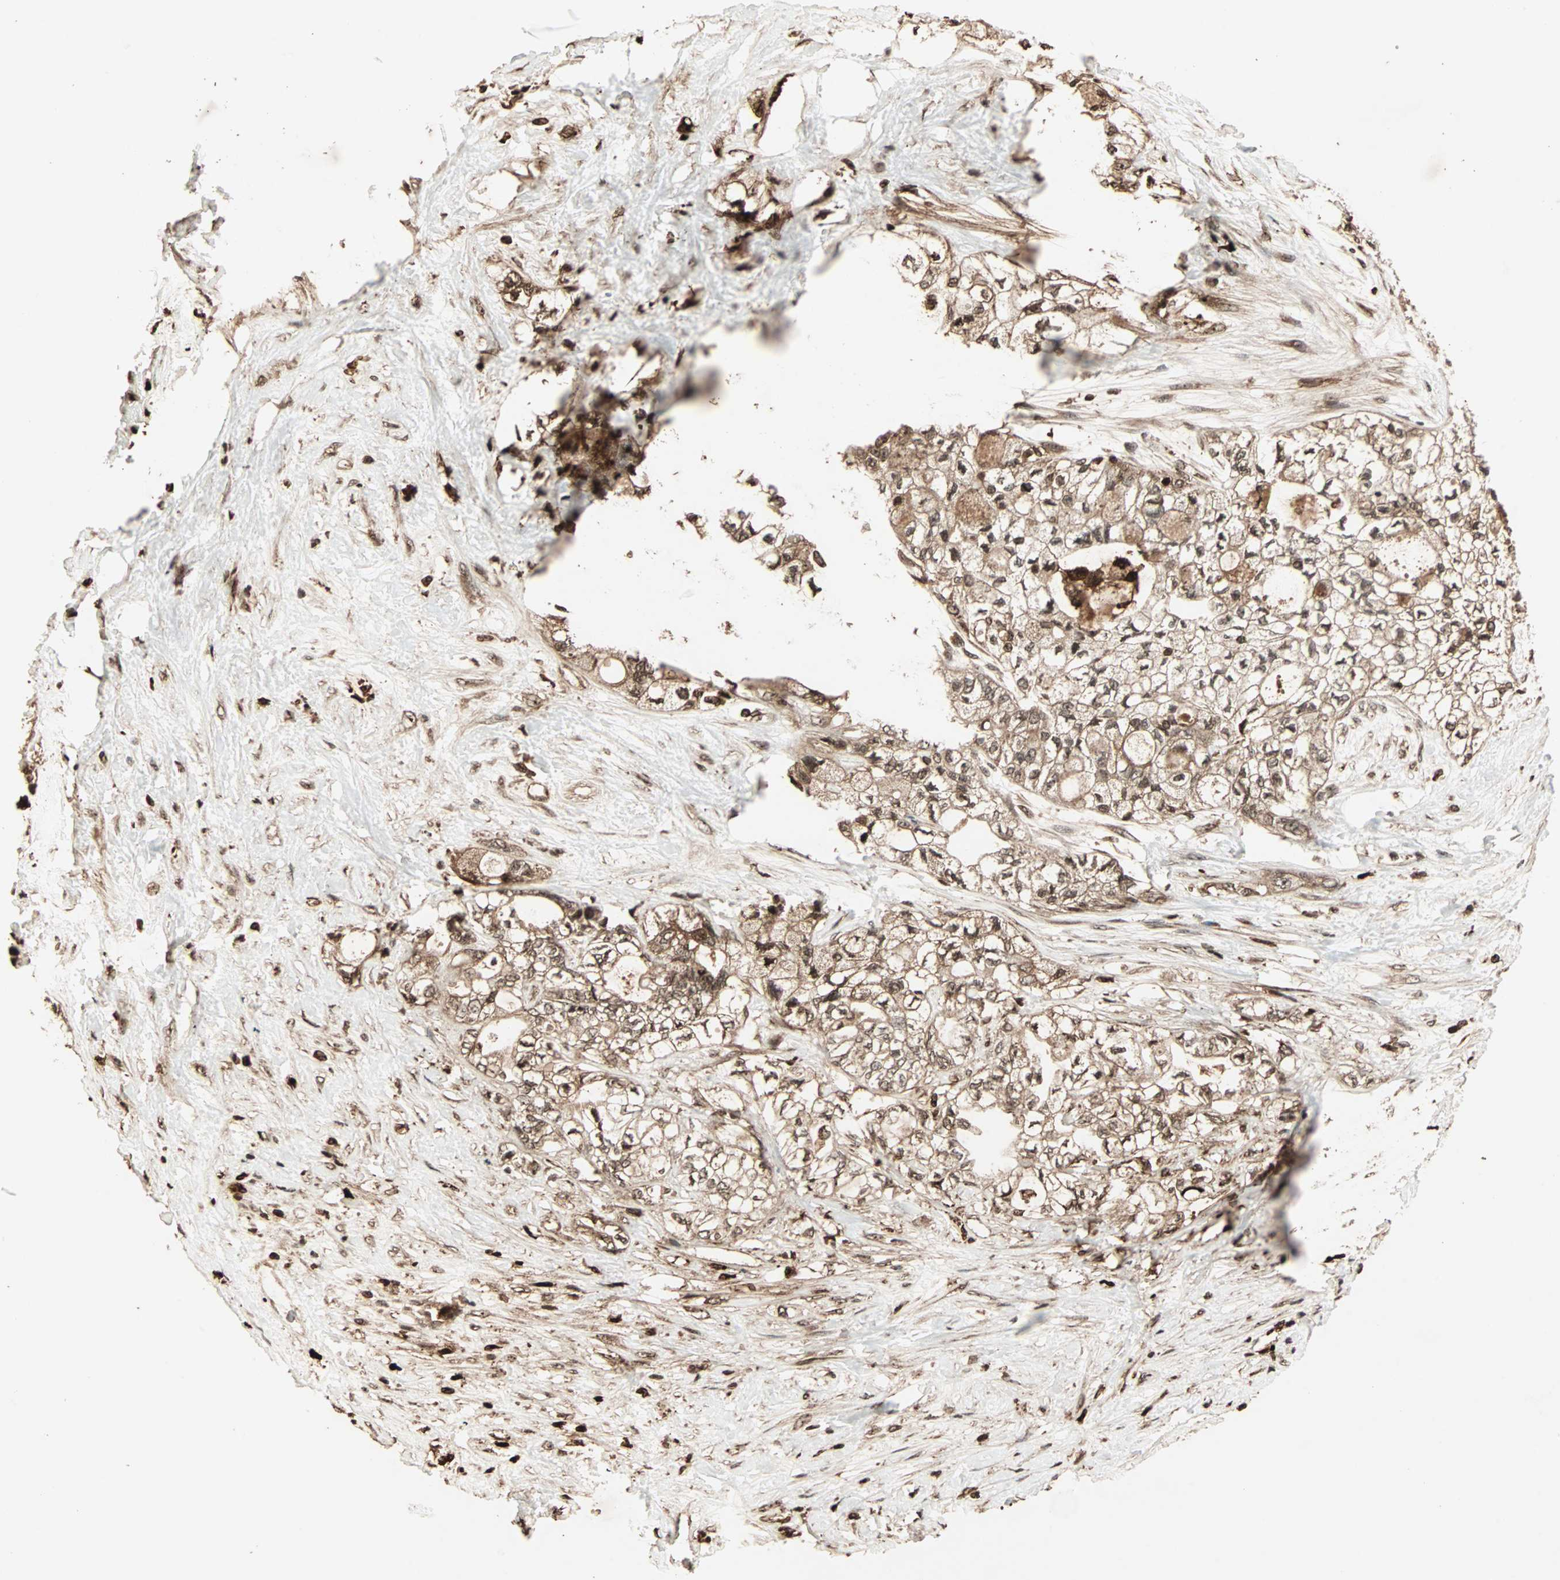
{"staining": {"intensity": "moderate", "quantity": ">75%", "location": "cytoplasmic/membranous,nuclear"}, "tissue": "pancreatic cancer", "cell_type": "Tumor cells", "image_type": "cancer", "snomed": [{"axis": "morphology", "description": "Adenocarcinoma, NOS"}, {"axis": "topography", "description": "Pancreas"}], "caption": "The photomicrograph shows immunohistochemical staining of adenocarcinoma (pancreatic). There is moderate cytoplasmic/membranous and nuclear expression is present in about >75% of tumor cells.", "gene": "RFFL", "patient": {"sex": "male", "age": 70}}